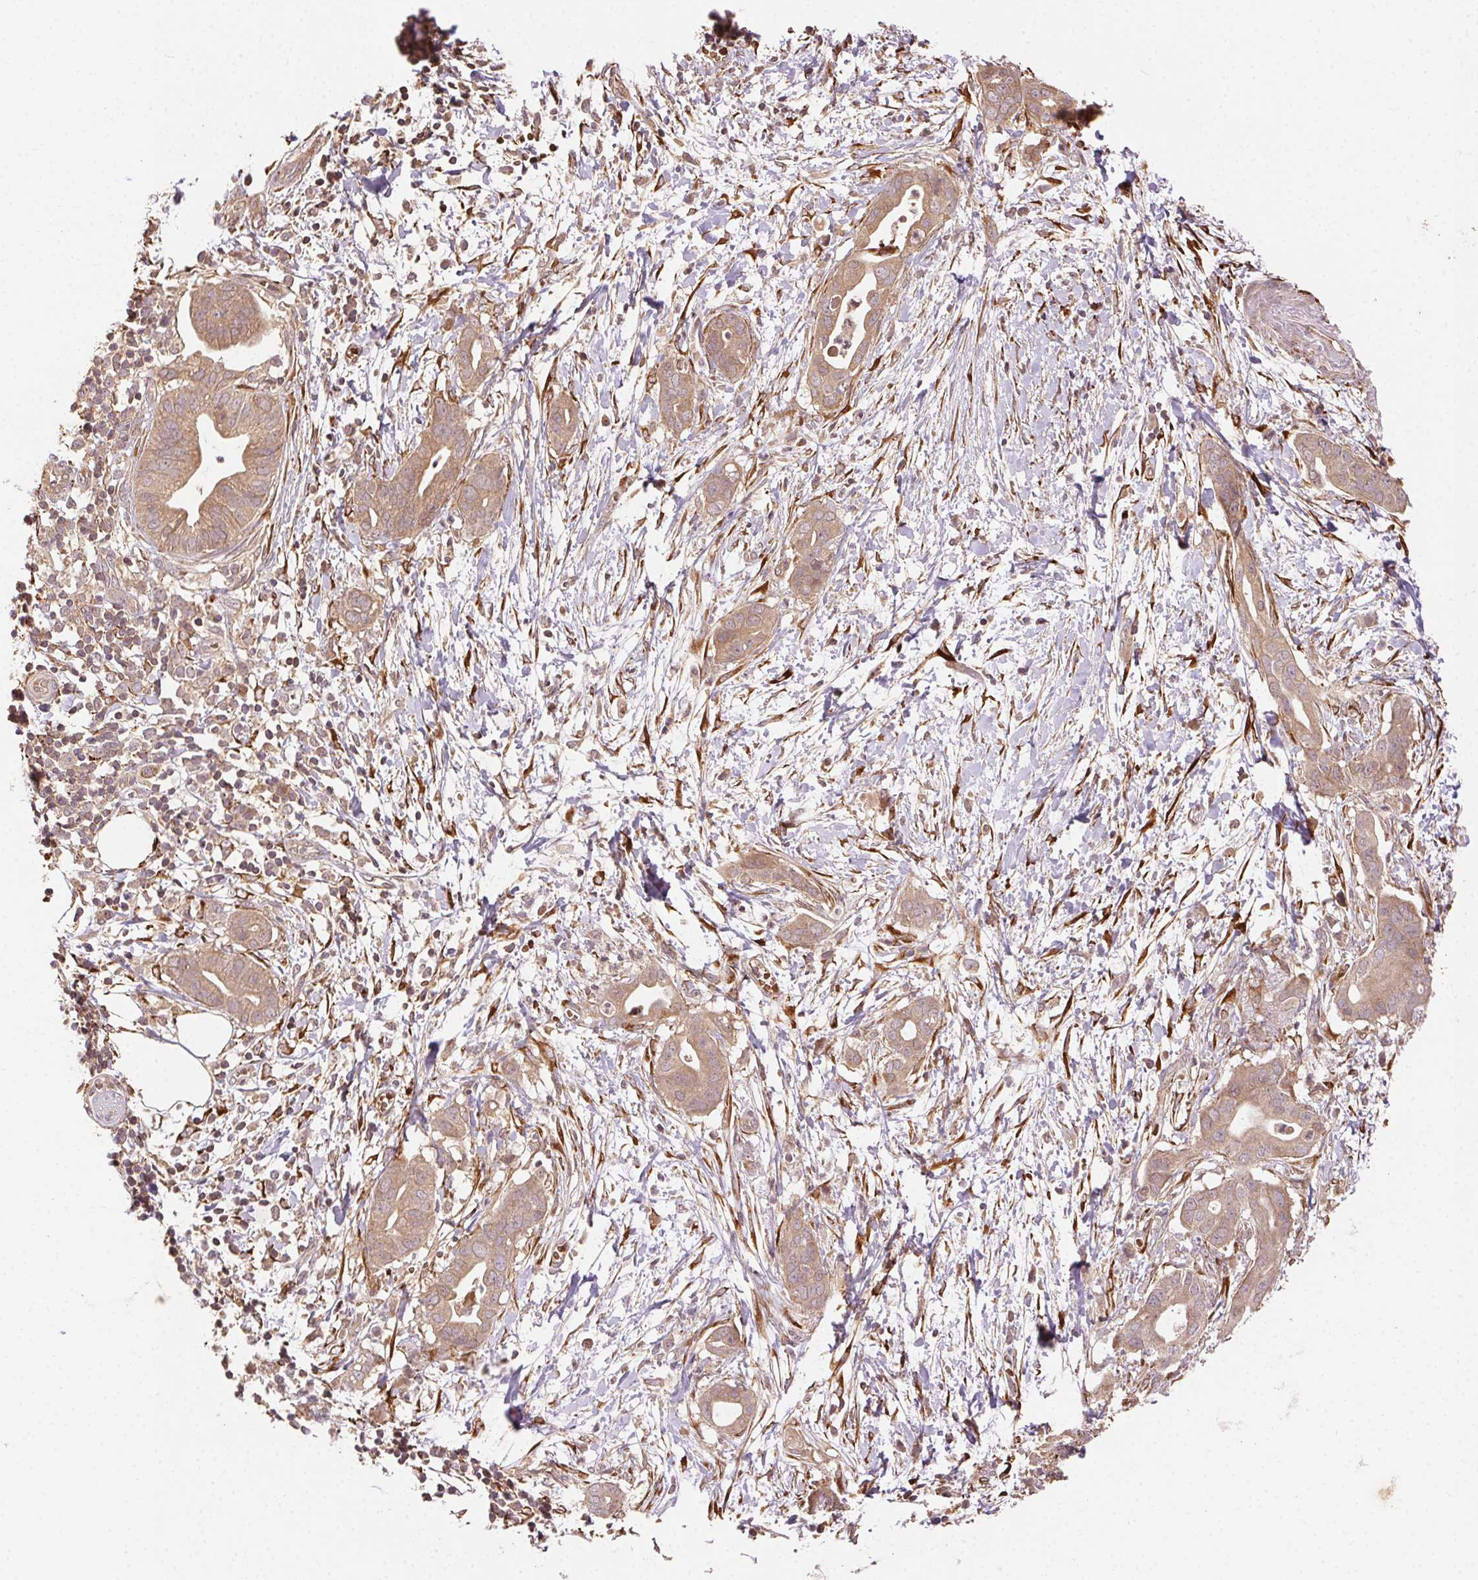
{"staining": {"intensity": "weak", "quantity": ">75%", "location": "cytoplasmic/membranous"}, "tissue": "pancreatic cancer", "cell_type": "Tumor cells", "image_type": "cancer", "snomed": [{"axis": "morphology", "description": "Adenocarcinoma, NOS"}, {"axis": "topography", "description": "Pancreas"}], "caption": "Pancreatic cancer (adenocarcinoma) was stained to show a protein in brown. There is low levels of weak cytoplasmic/membranous staining in about >75% of tumor cells.", "gene": "KLHL15", "patient": {"sex": "male", "age": 61}}